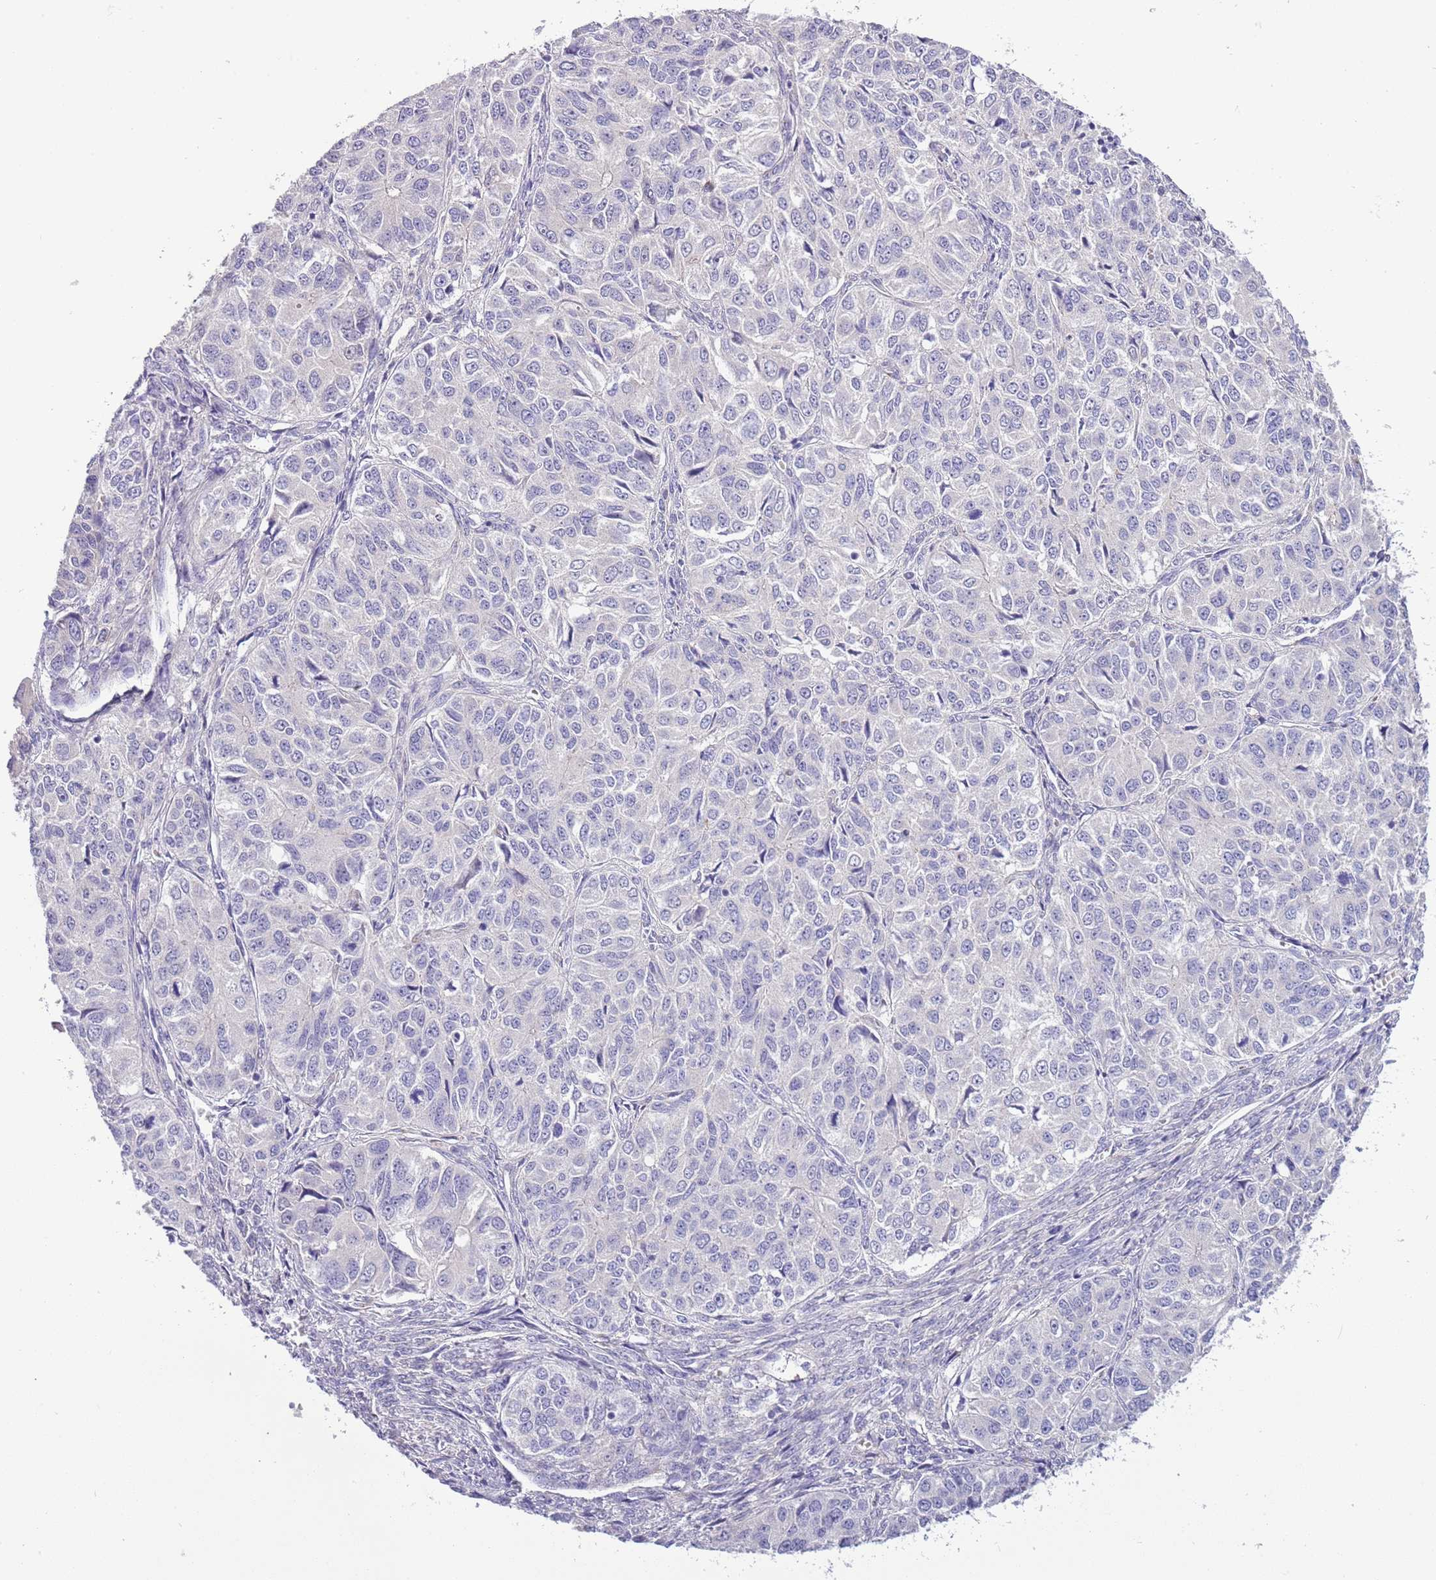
{"staining": {"intensity": "negative", "quantity": "none", "location": "none"}, "tissue": "ovarian cancer", "cell_type": "Tumor cells", "image_type": "cancer", "snomed": [{"axis": "morphology", "description": "Carcinoma, endometroid"}, {"axis": "topography", "description": "Ovary"}], "caption": "Immunohistochemistry (IHC) of endometroid carcinoma (ovarian) shows no positivity in tumor cells. (Brightfield microscopy of DAB (3,3'-diaminobenzidine) immunohistochemistry at high magnification).", "gene": "CFAP73", "patient": {"sex": "female", "age": 51}}